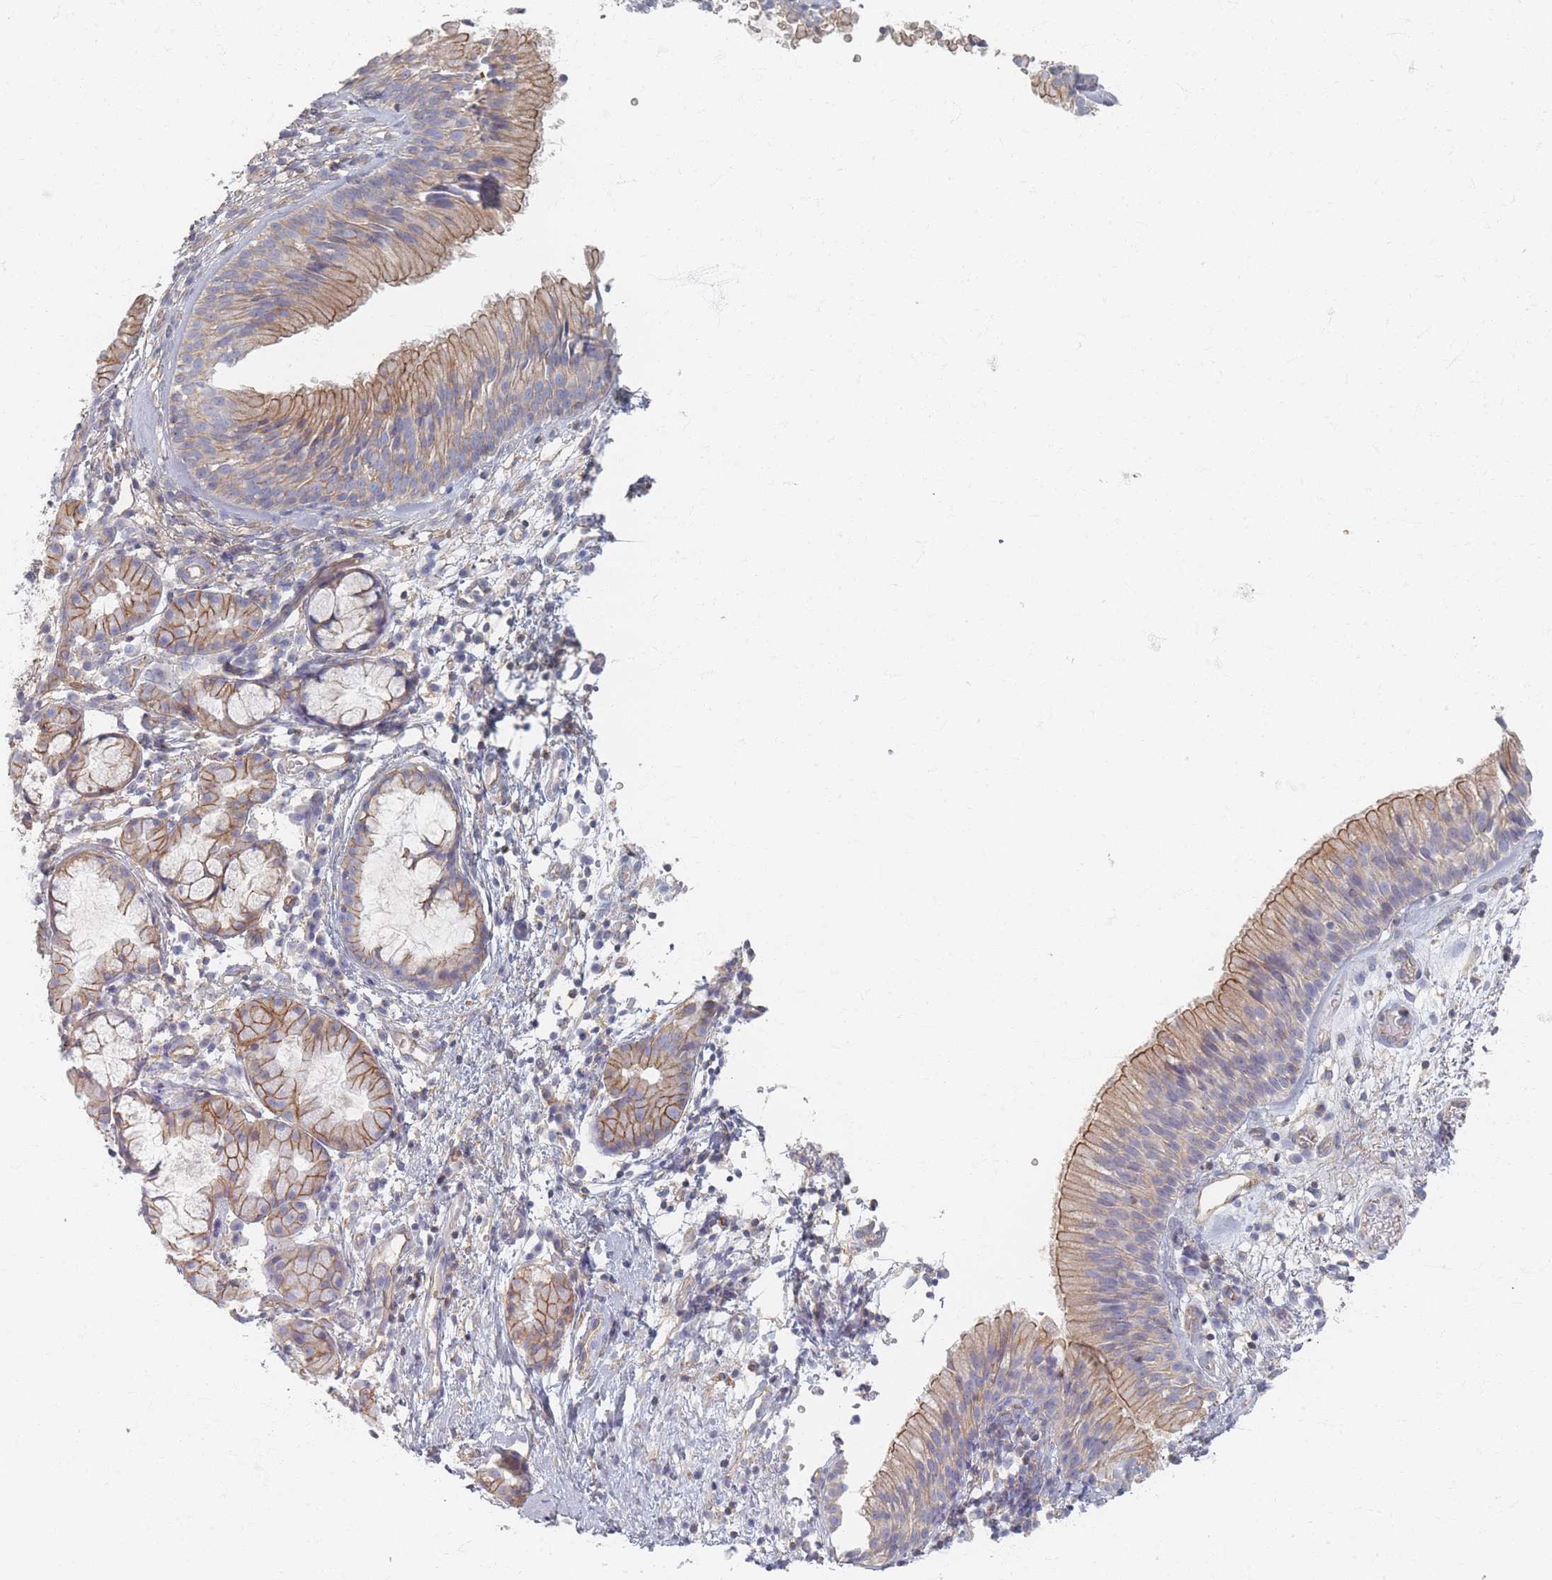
{"staining": {"intensity": "moderate", "quantity": ">75%", "location": "cytoplasmic/membranous"}, "tissue": "nasopharynx", "cell_type": "Respiratory epithelial cells", "image_type": "normal", "snomed": [{"axis": "morphology", "description": "Normal tissue, NOS"}, {"axis": "topography", "description": "Nasopharynx"}], "caption": "Moderate cytoplasmic/membranous staining for a protein is identified in approximately >75% of respiratory epithelial cells of unremarkable nasopharynx using IHC.", "gene": "GNB1", "patient": {"sex": "male", "age": 65}}